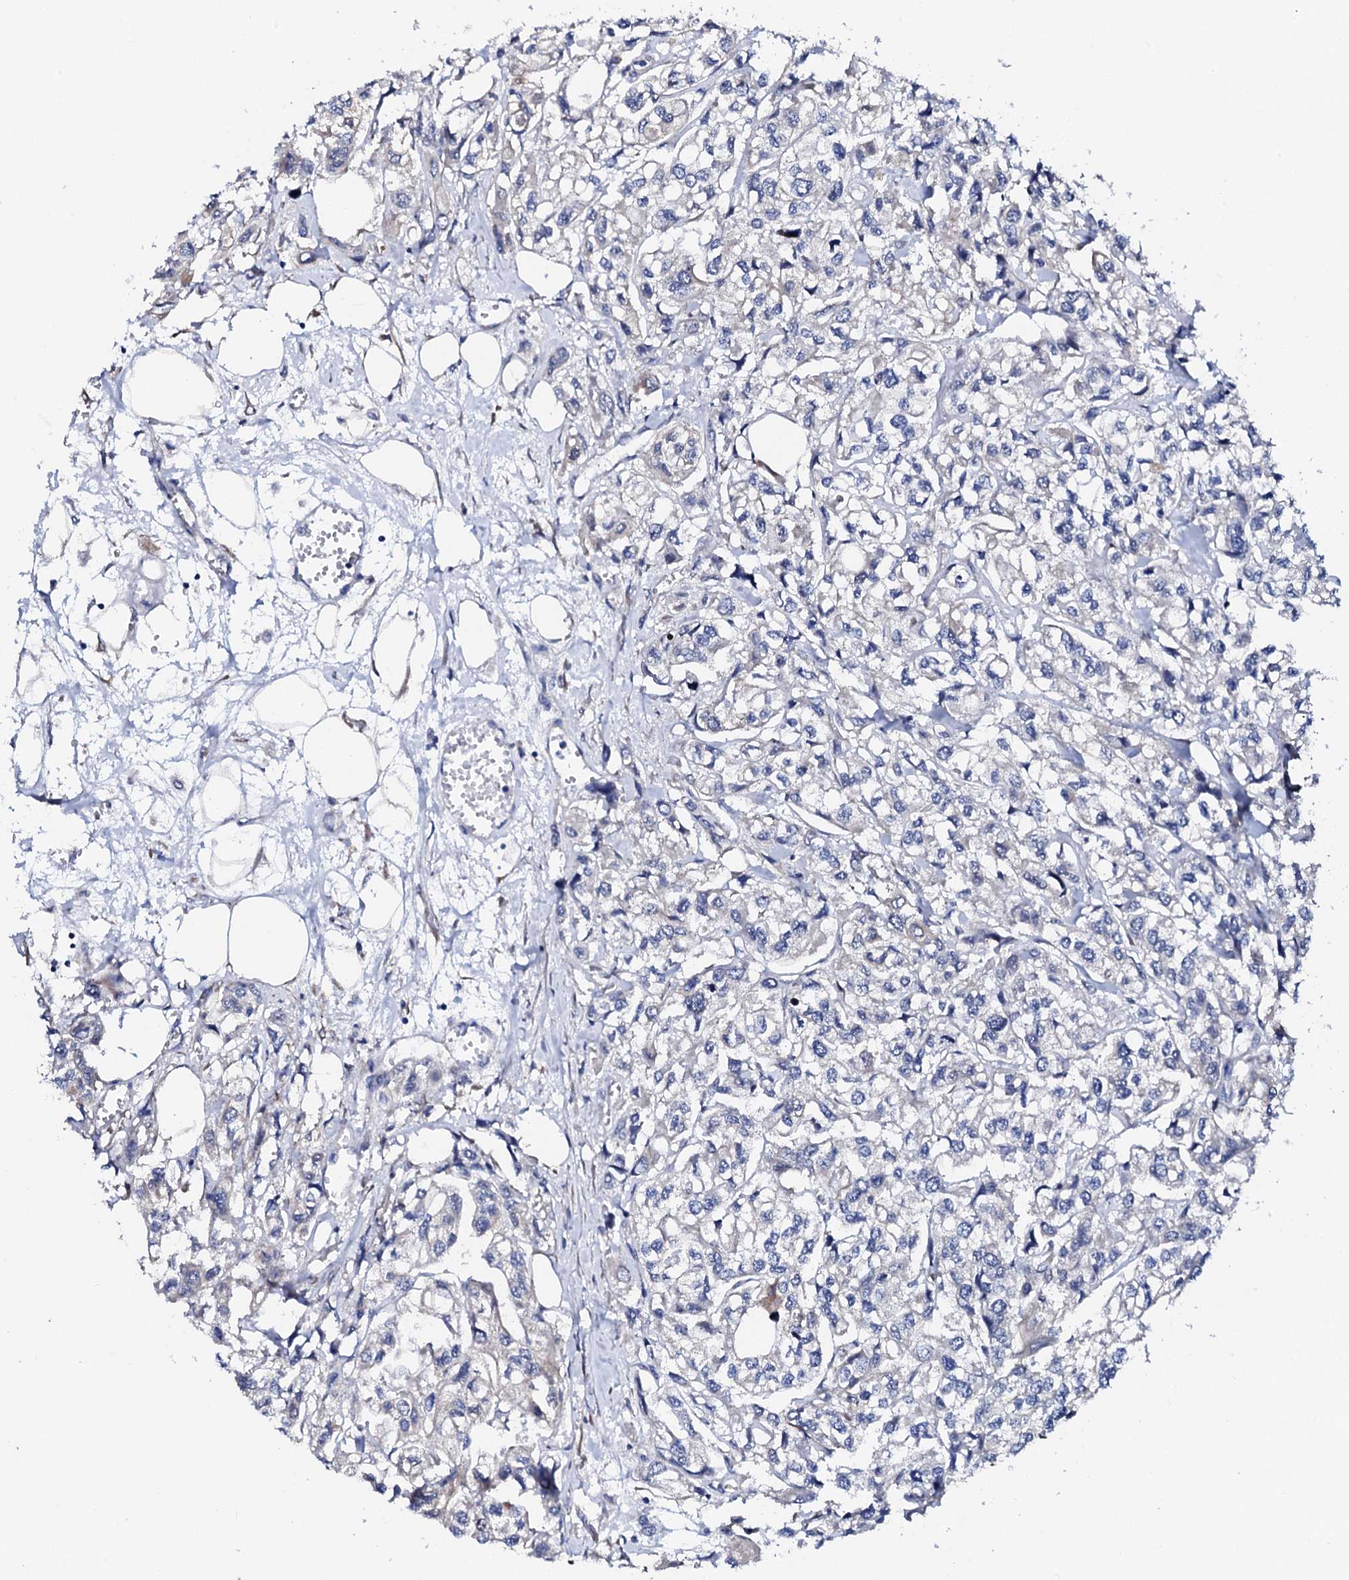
{"staining": {"intensity": "negative", "quantity": "none", "location": "none"}, "tissue": "urothelial cancer", "cell_type": "Tumor cells", "image_type": "cancer", "snomed": [{"axis": "morphology", "description": "Urothelial carcinoma, High grade"}, {"axis": "topography", "description": "Urinary bladder"}], "caption": "This is a photomicrograph of IHC staining of urothelial cancer, which shows no expression in tumor cells.", "gene": "TRDN", "patient": {"sex": "male", "age": 67}}